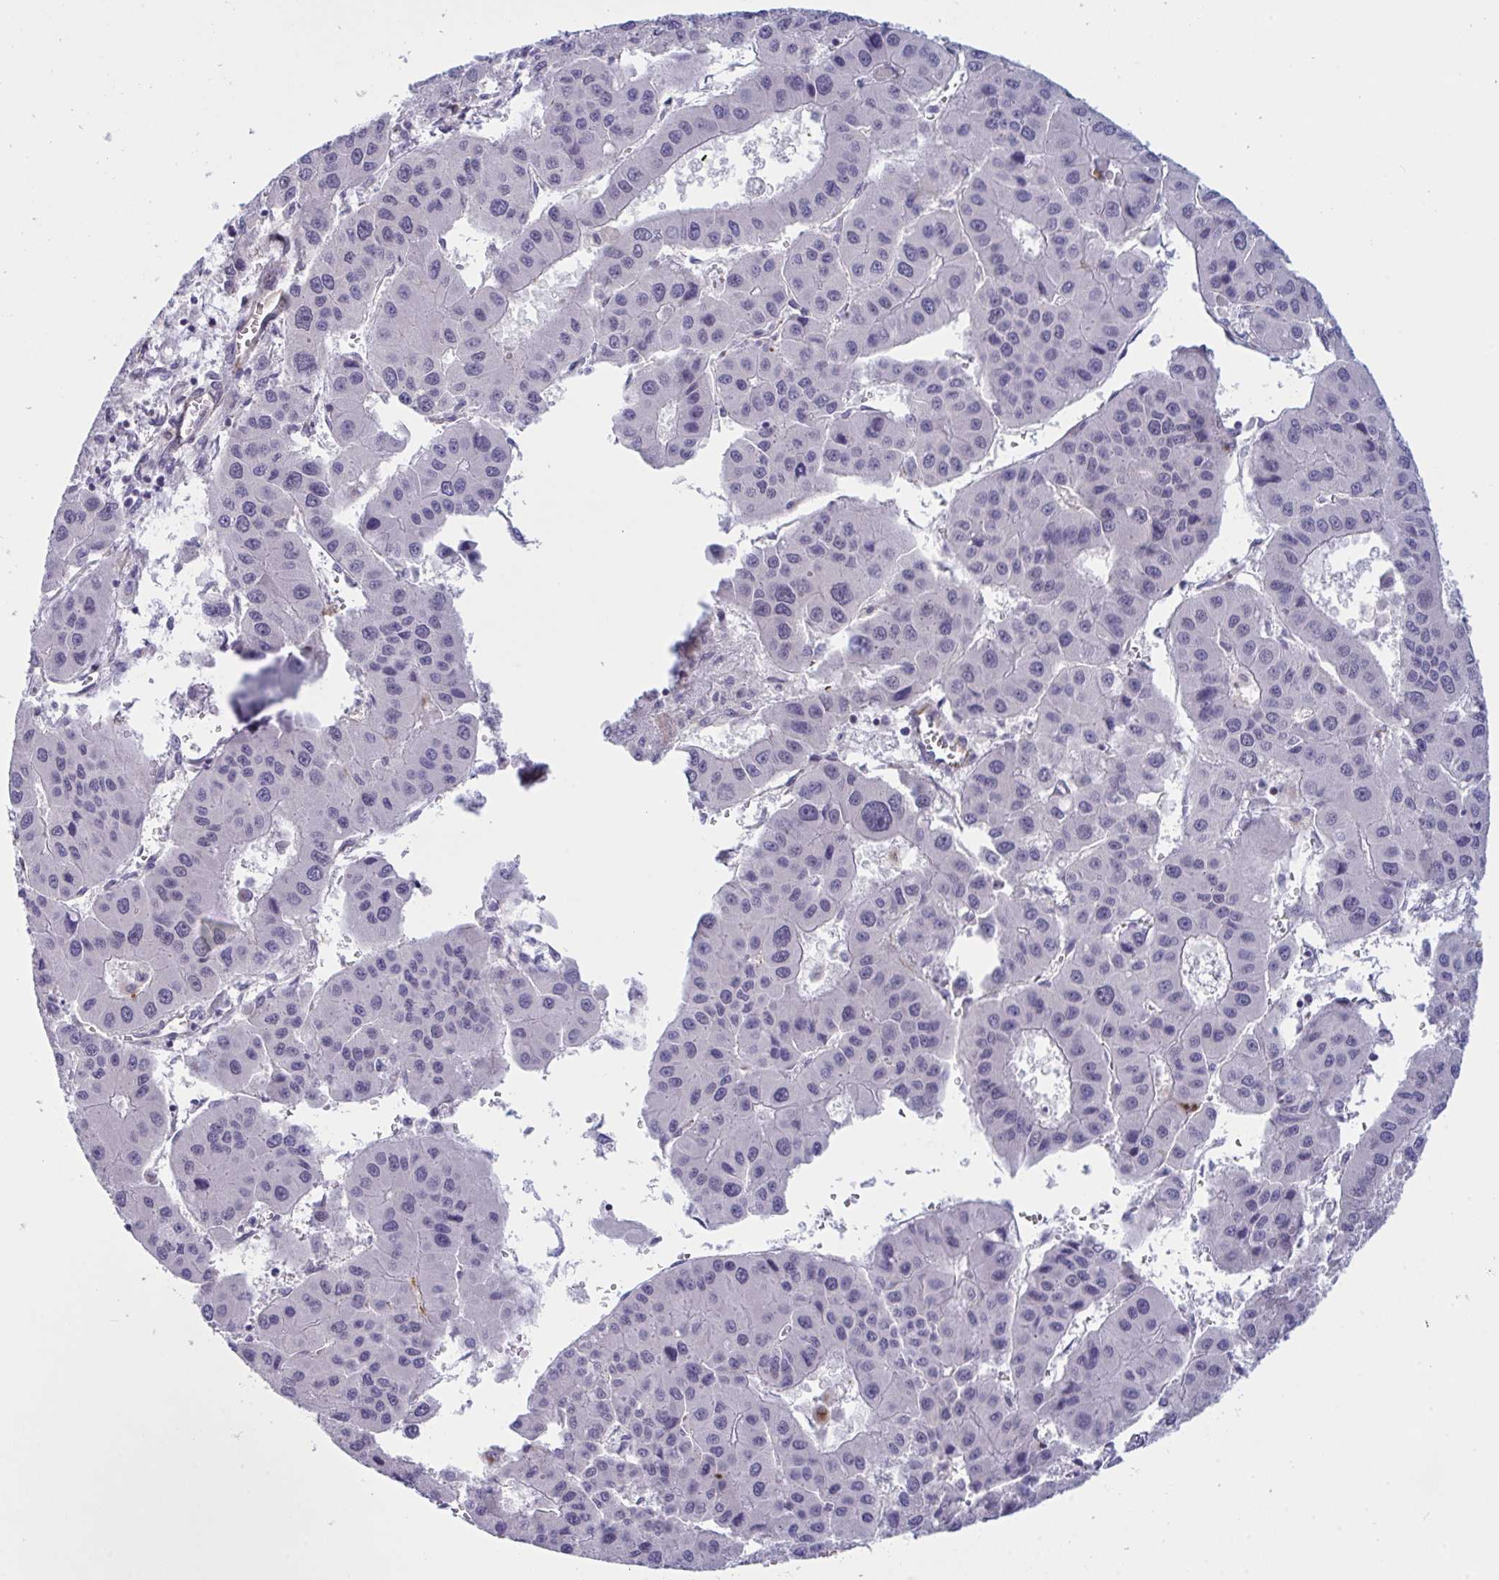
{"staining": {"intensity": "negative", "quantity": "none", "location": "none"}, "tissue": "liver cancer", "cell_type": "Tumor cells", "image_type": "cancer", "snomed": [{"axis": "morphology", "description": "Carcinoma, Hepatocellular, NOS"}, {"axis": "topography", "description": "Liver"}], "caption": "The histopathology image shows no staining of tumor cells in liver hepatocellular carcinoma. (Immunohistochemistry (ihc), brightfield microscopy, high magnification).", "gene": "DCBLD1", "patient": {"sex": "male", "age": 73}}